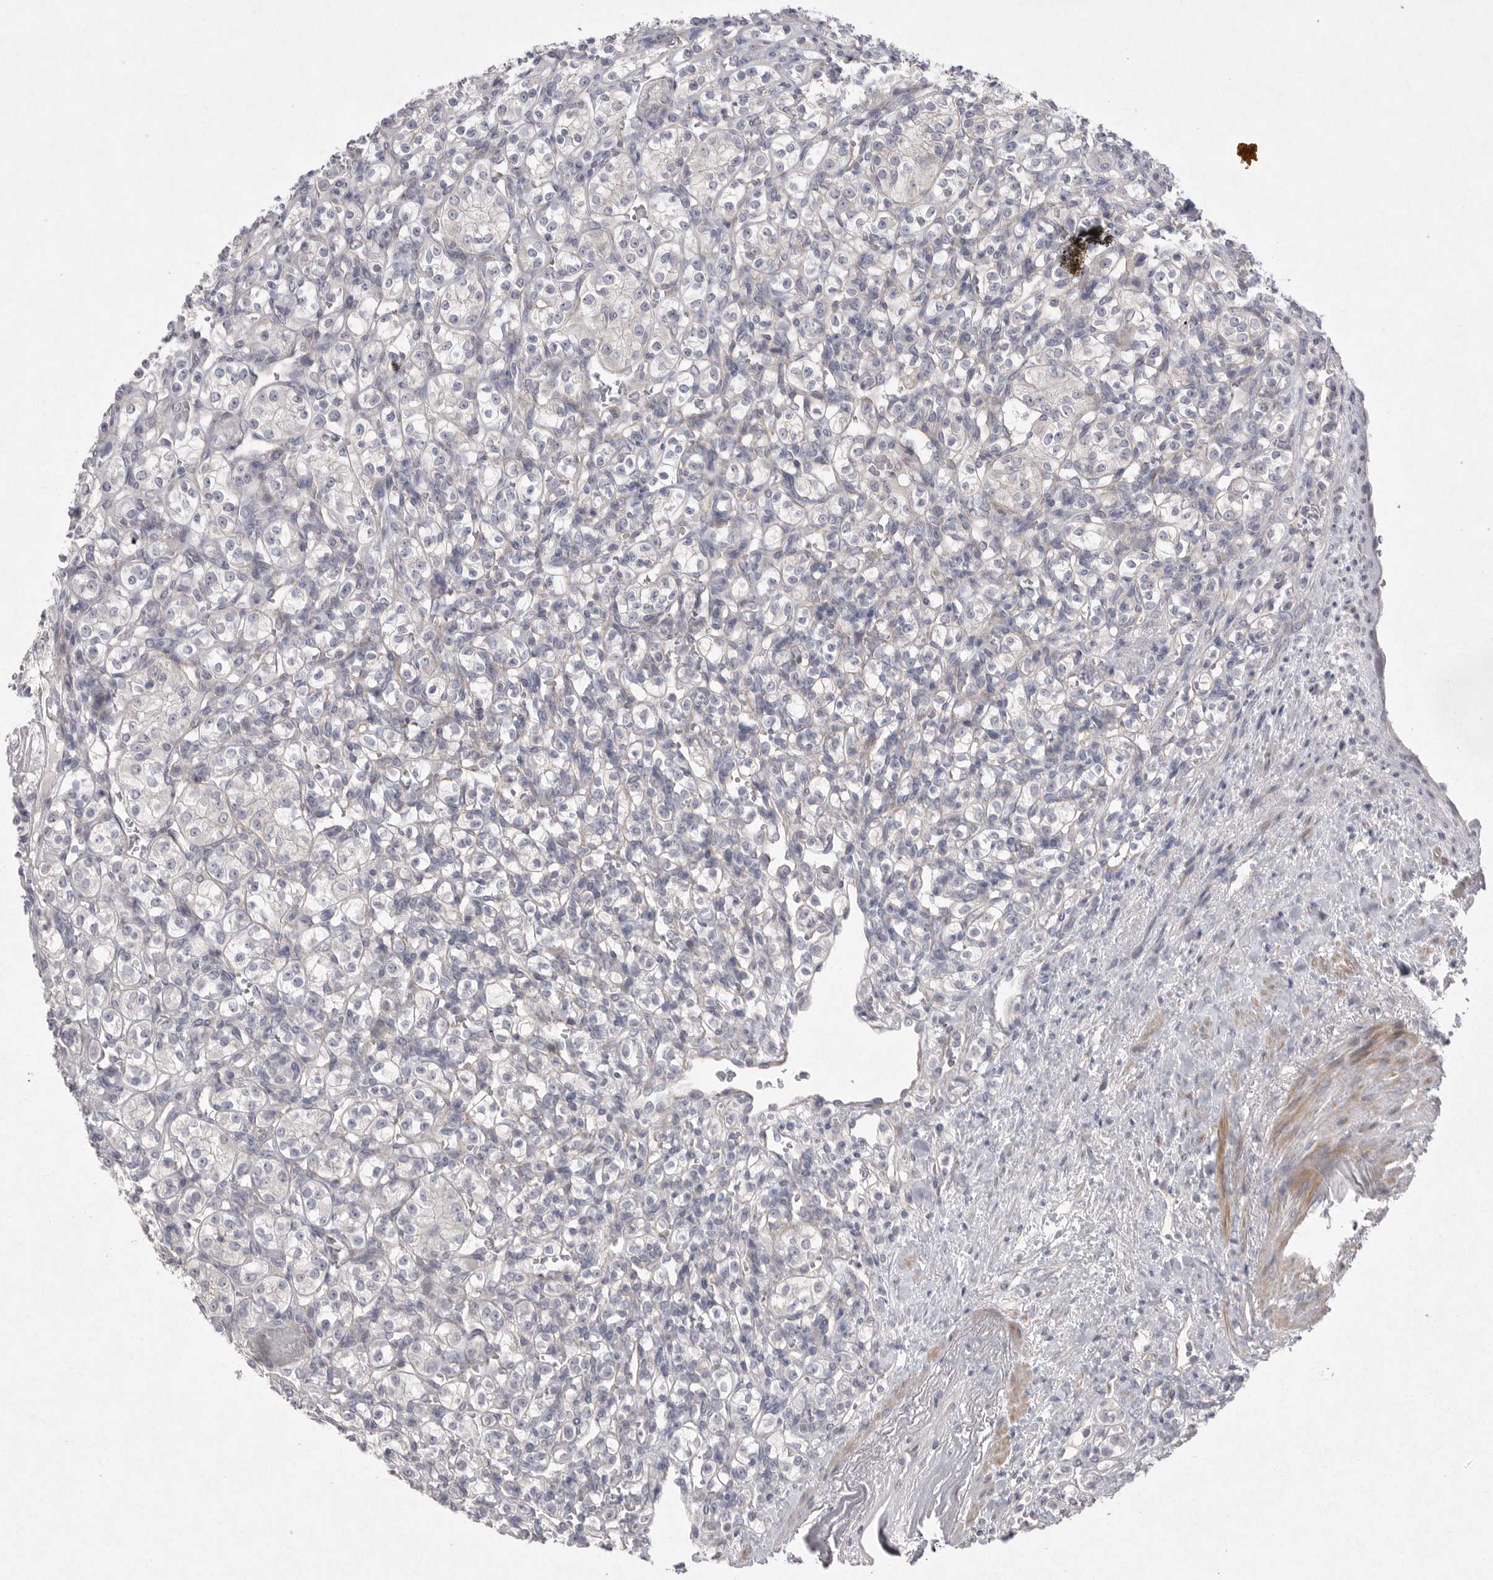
{"staining": {"intensity": "negative", "quantity": "none", "location": "none"}, "tissue": "renal cancer", "cell_type": "Tumor cells", "image_type": "cancer", "snomed": [{"axis": "morphology", "description": "Adenocarcinoma, NOS"}, {"axis": "topography", "description": "Kidney"}], "caption": "This is an immunohistochemistry histopathology image of renal cancer. There is no expression in tumor cells.", "gene": "VANGL2", "patient": {"sex": "male", "age": 77}}